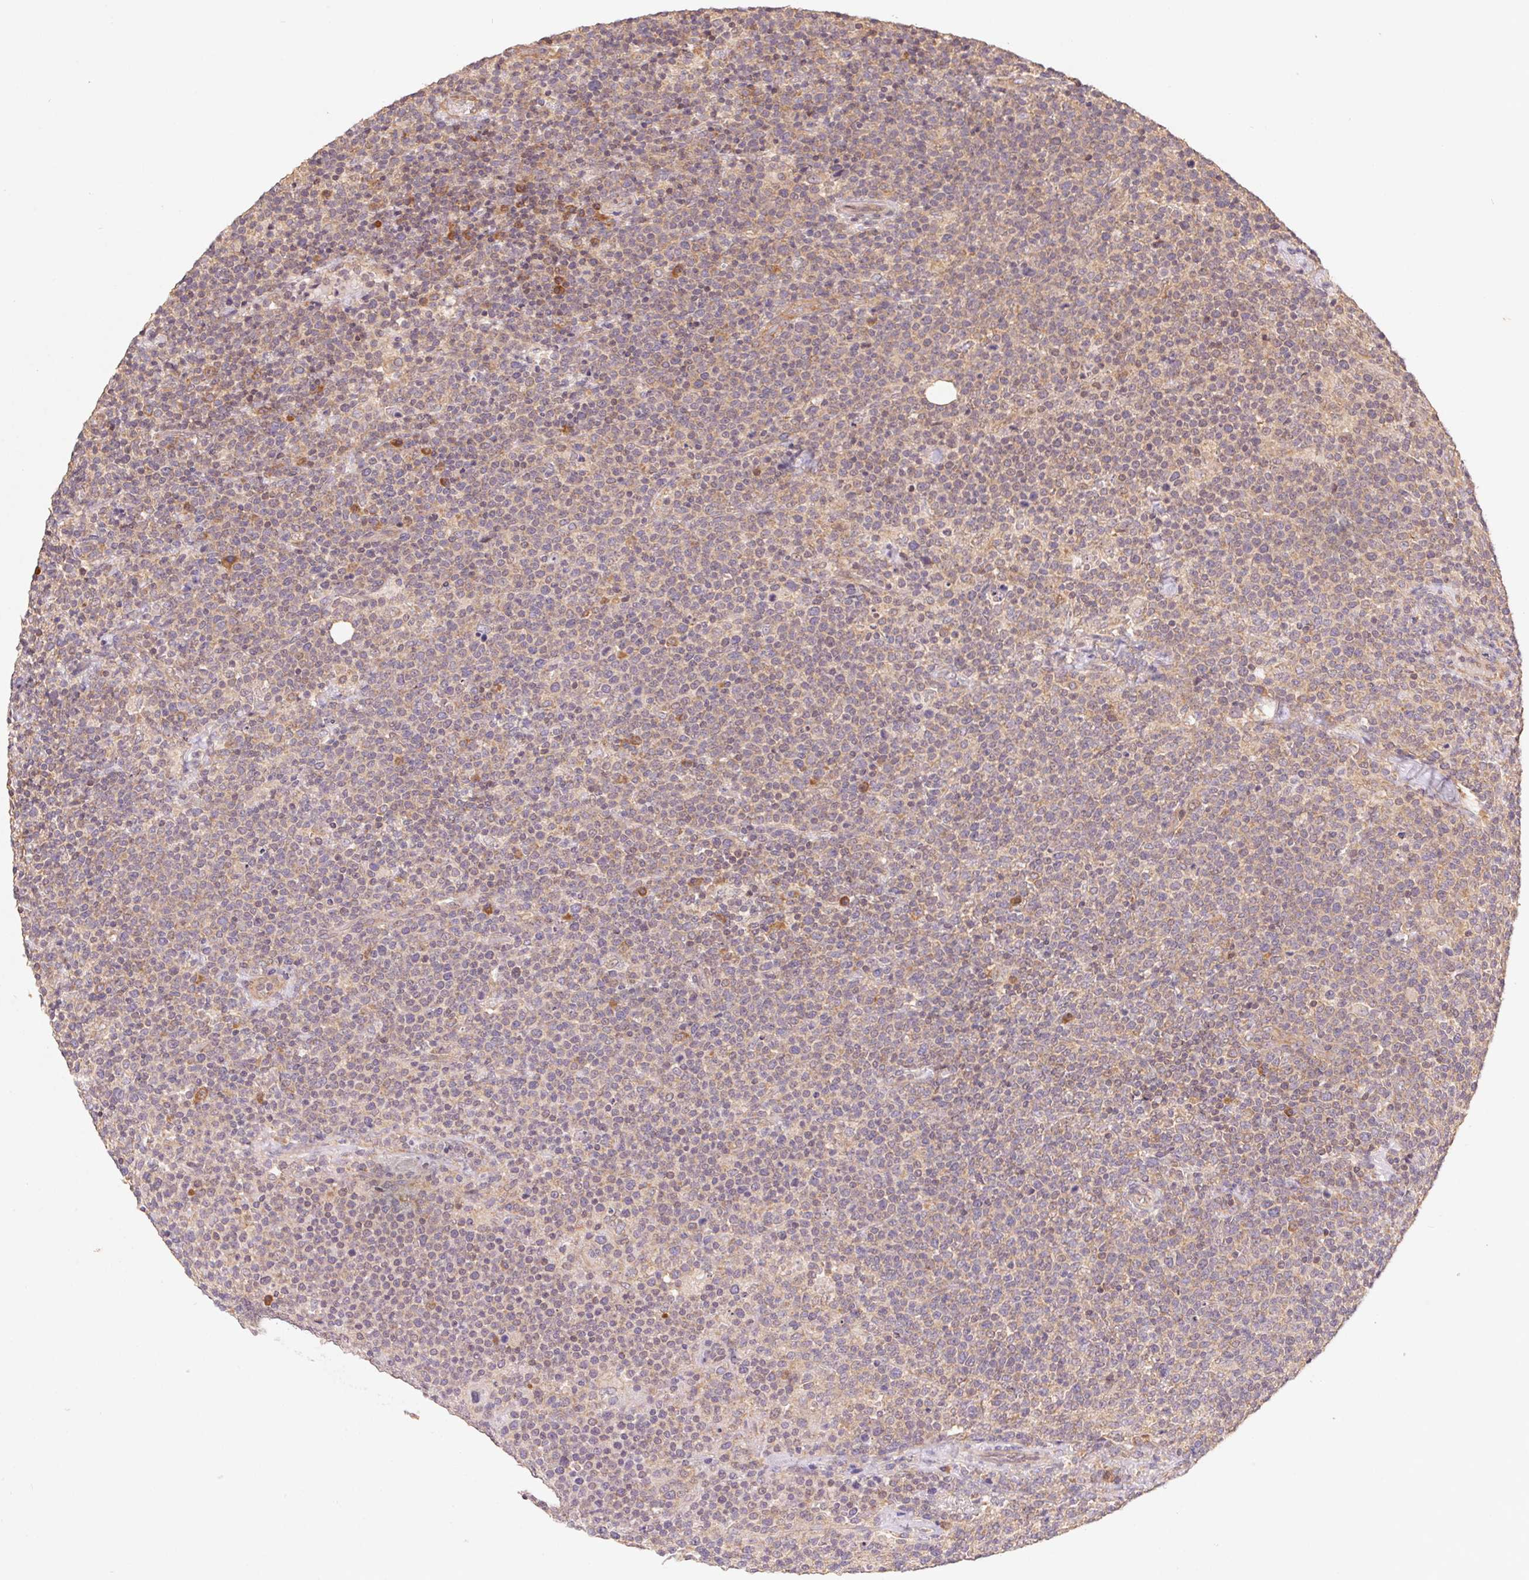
{"staining": {"intensity": "negative", "quantity": "none", "location": "none"}, "tissue": "lymphoma", "cell_type": "Tumor cells", "image_type": "cancer", "snomed": [{"axis": "morphology", "description": "Malignant lymphoma, non-Hodgkin's type, High grade"}, {"axis": "topography", "description": "Lymph node"}], "caption": "Immunohistochemistry (IHC) photomicrograph of neoplastic tissue: human lymphoma stained with DAB exhibits no significant protein positivity in tumor cells. (Immunohistochemistry (IHC), brightfield microscopy, high magnification).", "gene": "RPL27A", "patient": {"sex": "male", "age": 61}}